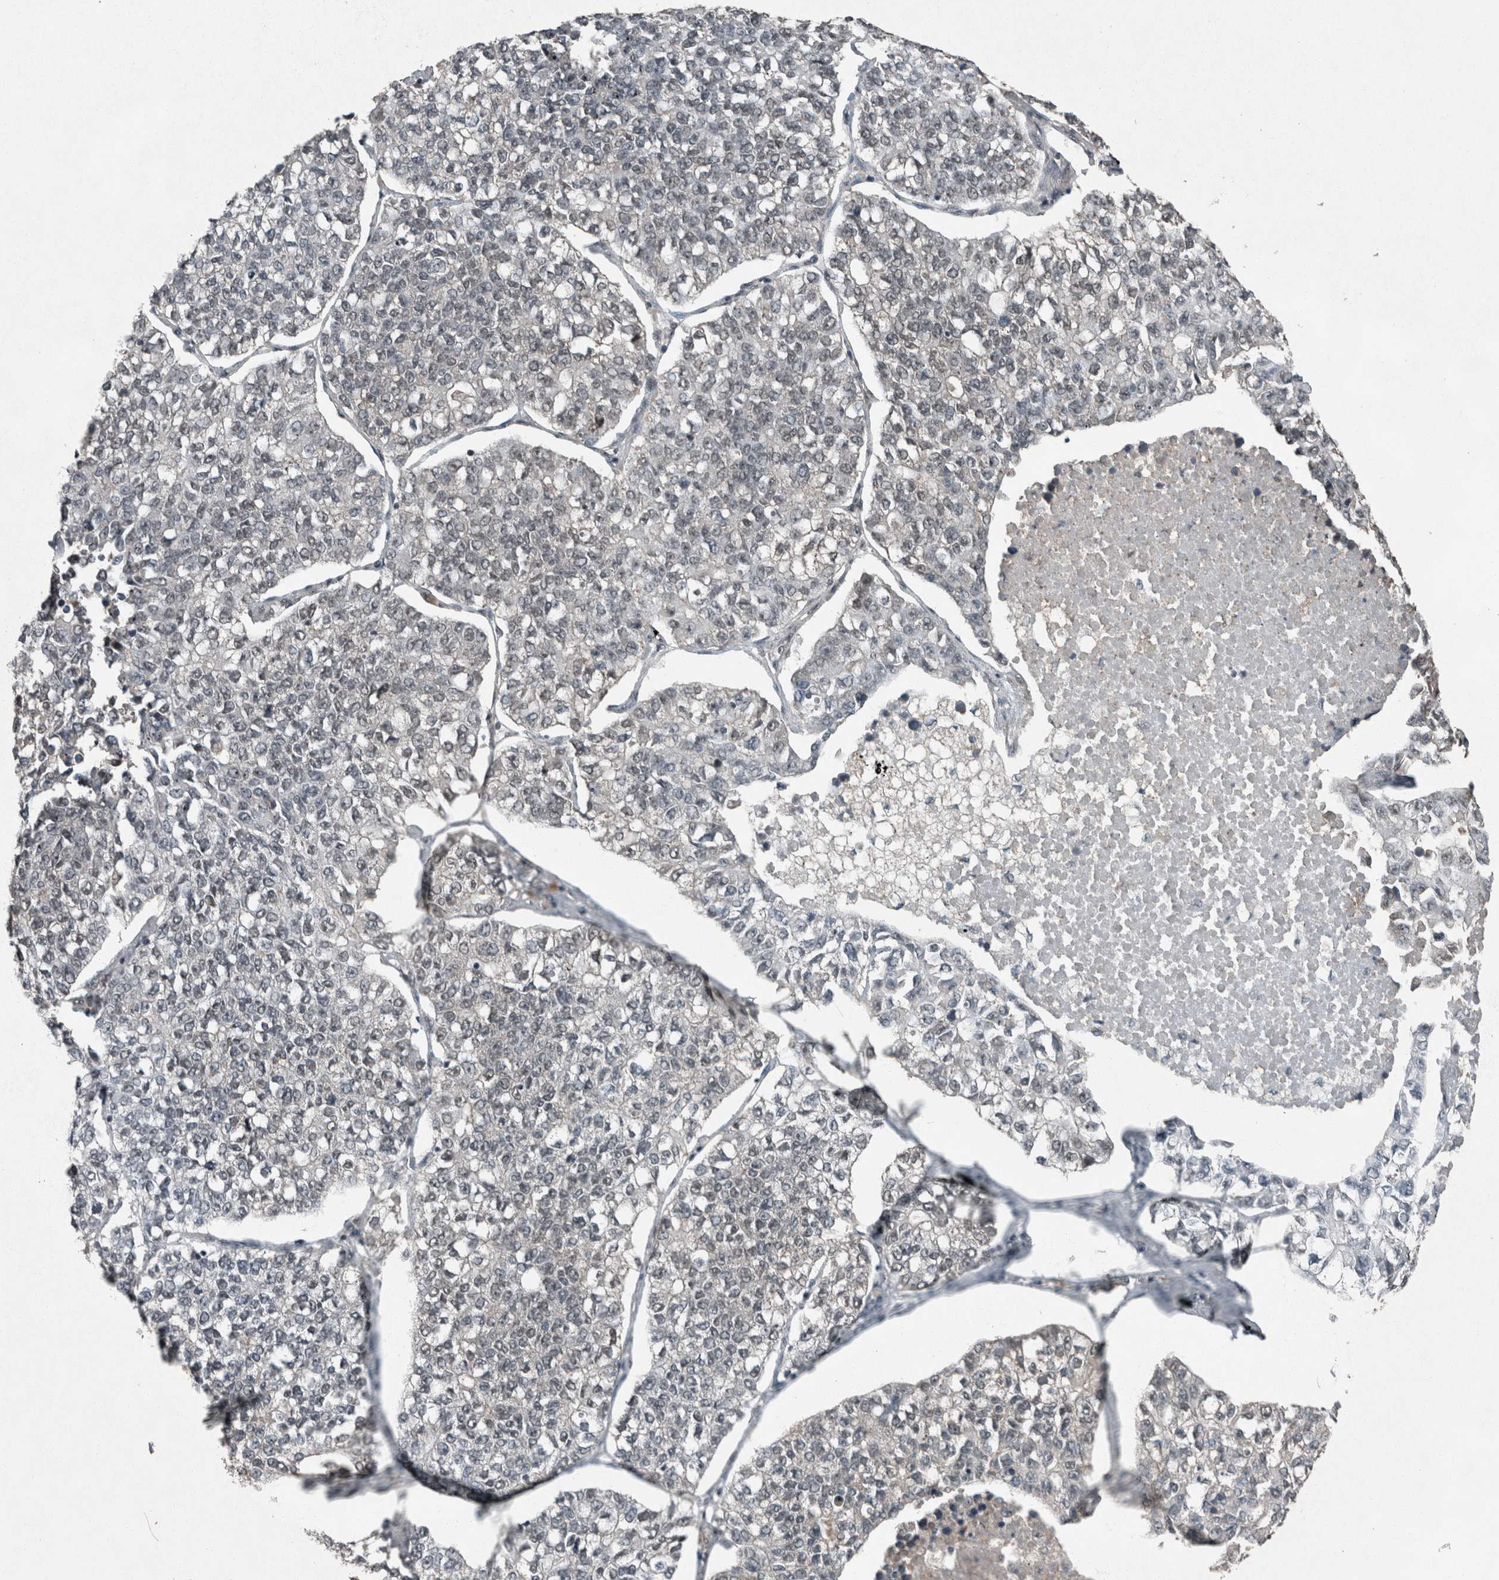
{"staining": {"intensity": "negative", "quantity": "none", "location": "none"}, "tissue": "lung cancer", "cell_type": "Tumor cells", "image_type": "cancer", "snomed": [{"axis": "morphology", "description": "Adenocarcinoma, NOS"}, {"axis": "topography", "description": "Lung"}], "caption": "This is an immunohistochemistry micrograph of human lung adenocarcinoma. There is no staining in tumor cells.", "gene": "MYO1E", "patient": {"sex": "male", "age": 49}}